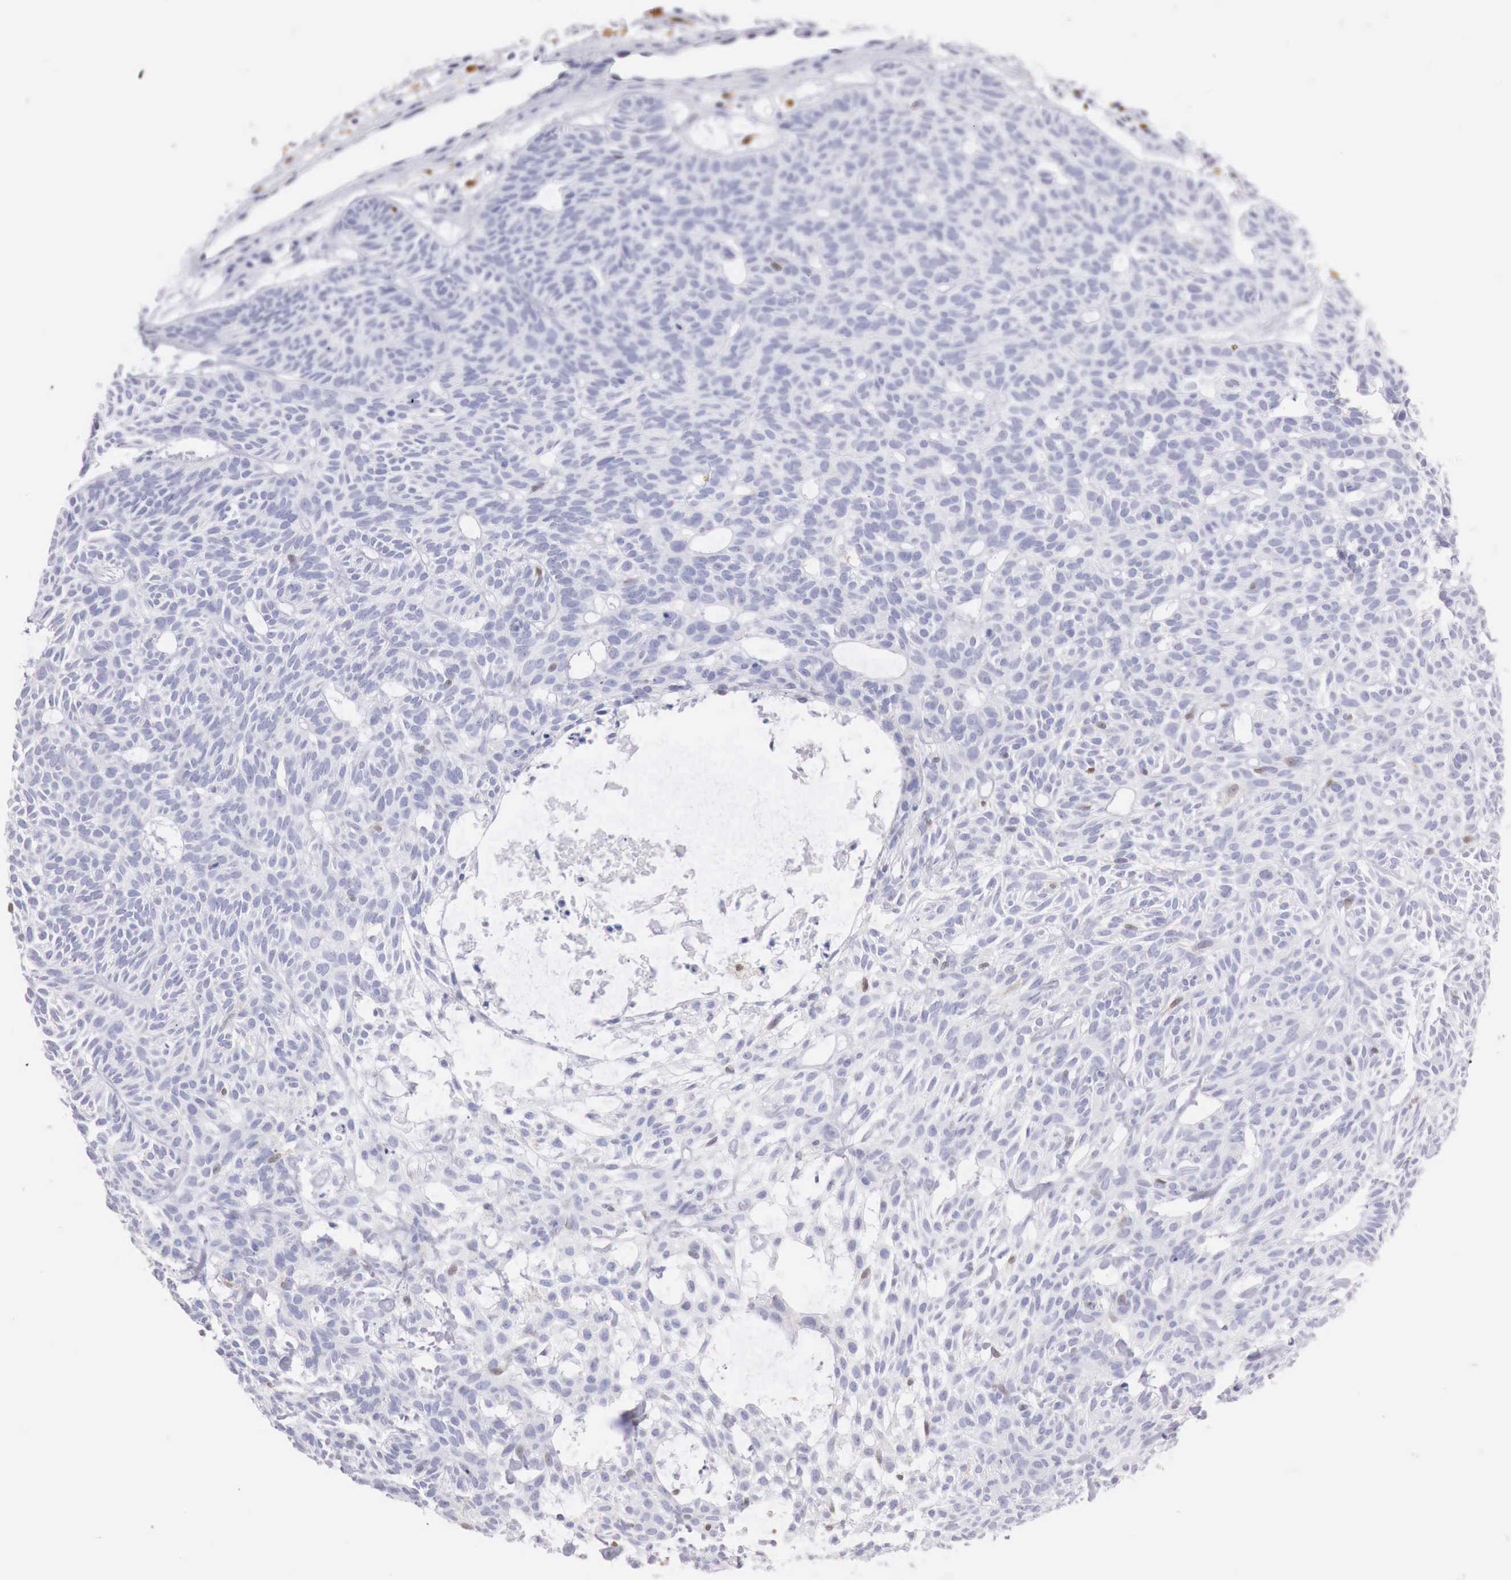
{"staining": {"intensity": "negative", "quantity": "none", "location": "none"}, "tissue": "skin cancer", "cell_type": "Tumor cells", "image_type": "cancer", "snomed": [{"axis": "morphology", "description": "Basal cell carcinoma"}, {"axis": "topography", "description": "Skin"}], "caption": "The photomicrograph shows no staining of tumor cells in skin cancer.", "gene": "RENBP", "patient": {"sex": "male", "age": 75}}